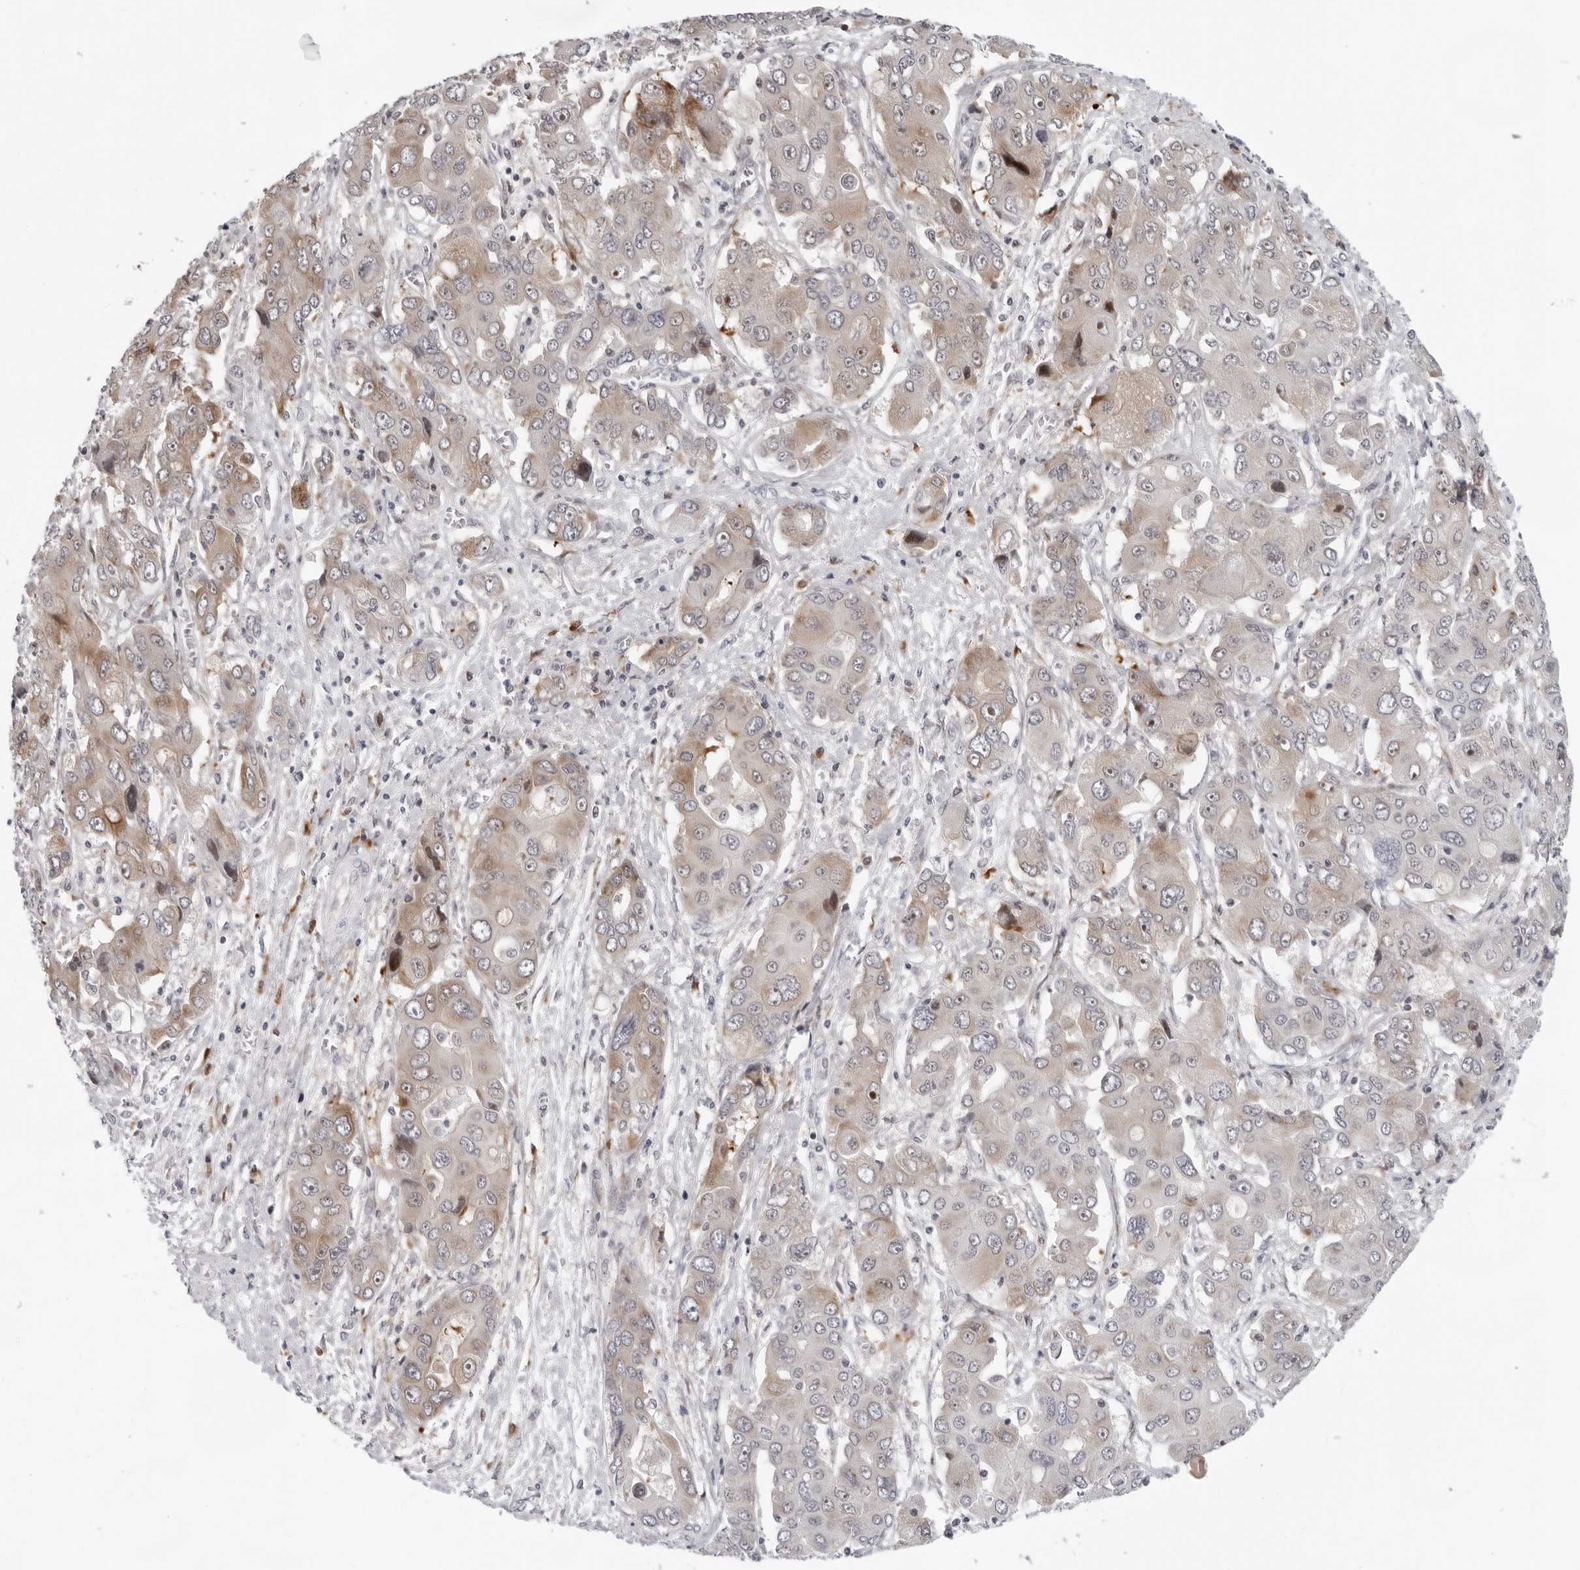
{"staining": {"intensity": "weak", "quantity": "25%-75%", "location": "cytoplasmic/membranous"}, "tissue": "liver cancer", "cell_type": "Tumor cells", "image_type": "cancer", "snomed": [{"axis": "morphology", "description": "Cholangiocarcinoma"}, {"axis": "topography", "description": "Liver"}], "caption": "Human liver cholangiocarcinoma stained with a brown dye demonstrates weak cytoplasmic/membranous positive staining in approximately 25%-75% of tumor cells.", "gene": "PIP4K2C", "patient": {"sex": "male", "age": 67}}